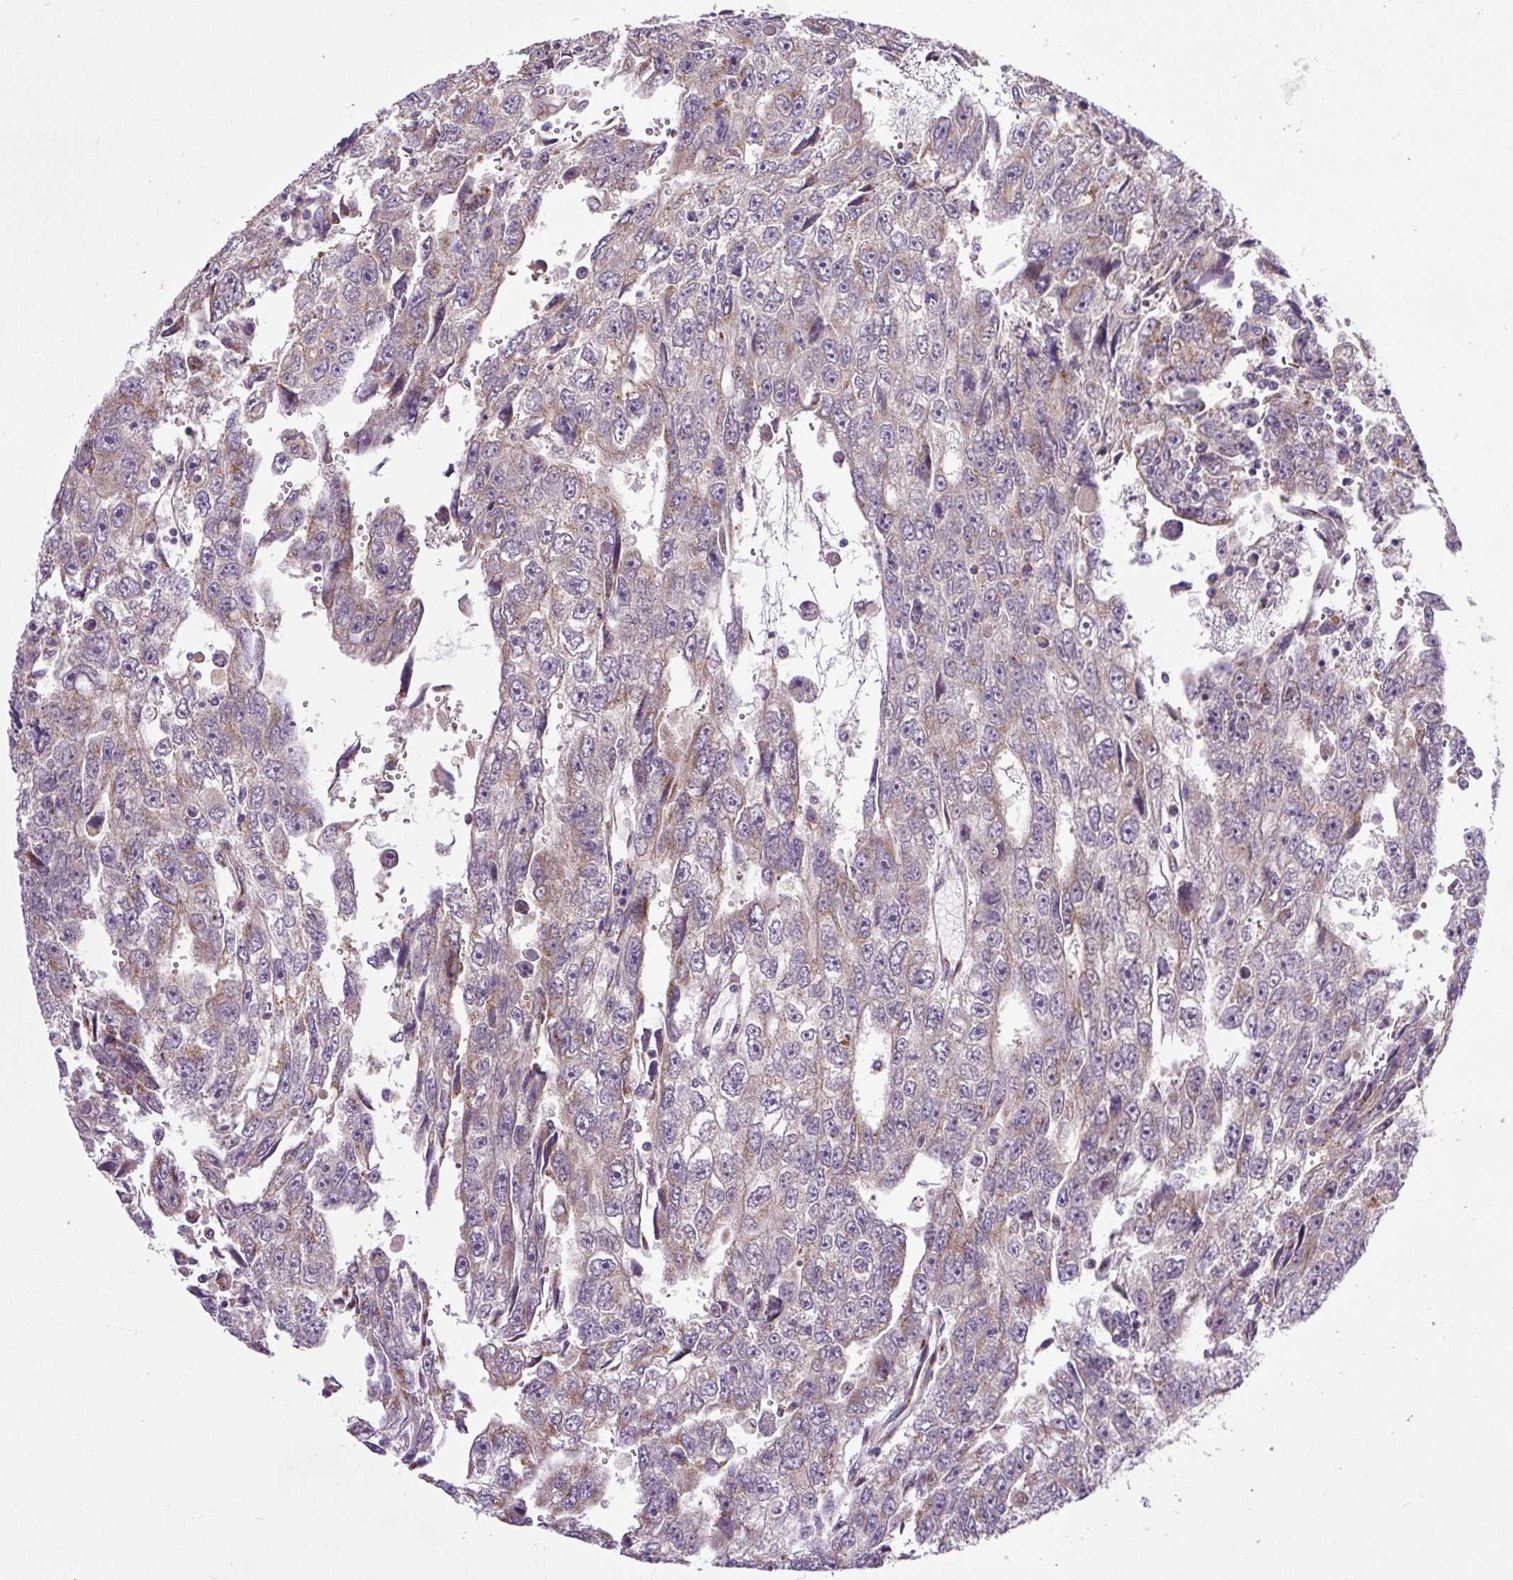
{"staining": {"intensity": "weak", "quantity": "25%-75%", "location": "cytoplasmic/membranous"}, "tissue": "testis cancer", "cell_type": "Tumor cells", "image_type": "cancer", "snomed": [{"axis": "morphology", "description": "Carcinoma, Embryonal, NOS"}, {"axis": "topography", "description": "Testis"}], "caption": "Tumor cells exhibit low levels of weak cytoplasmic/membranous positivity in approximately 25%-75% of cells in human testis cancer.", "gene": "MSMP", "patient": {"sex": "male", "age": 20}}